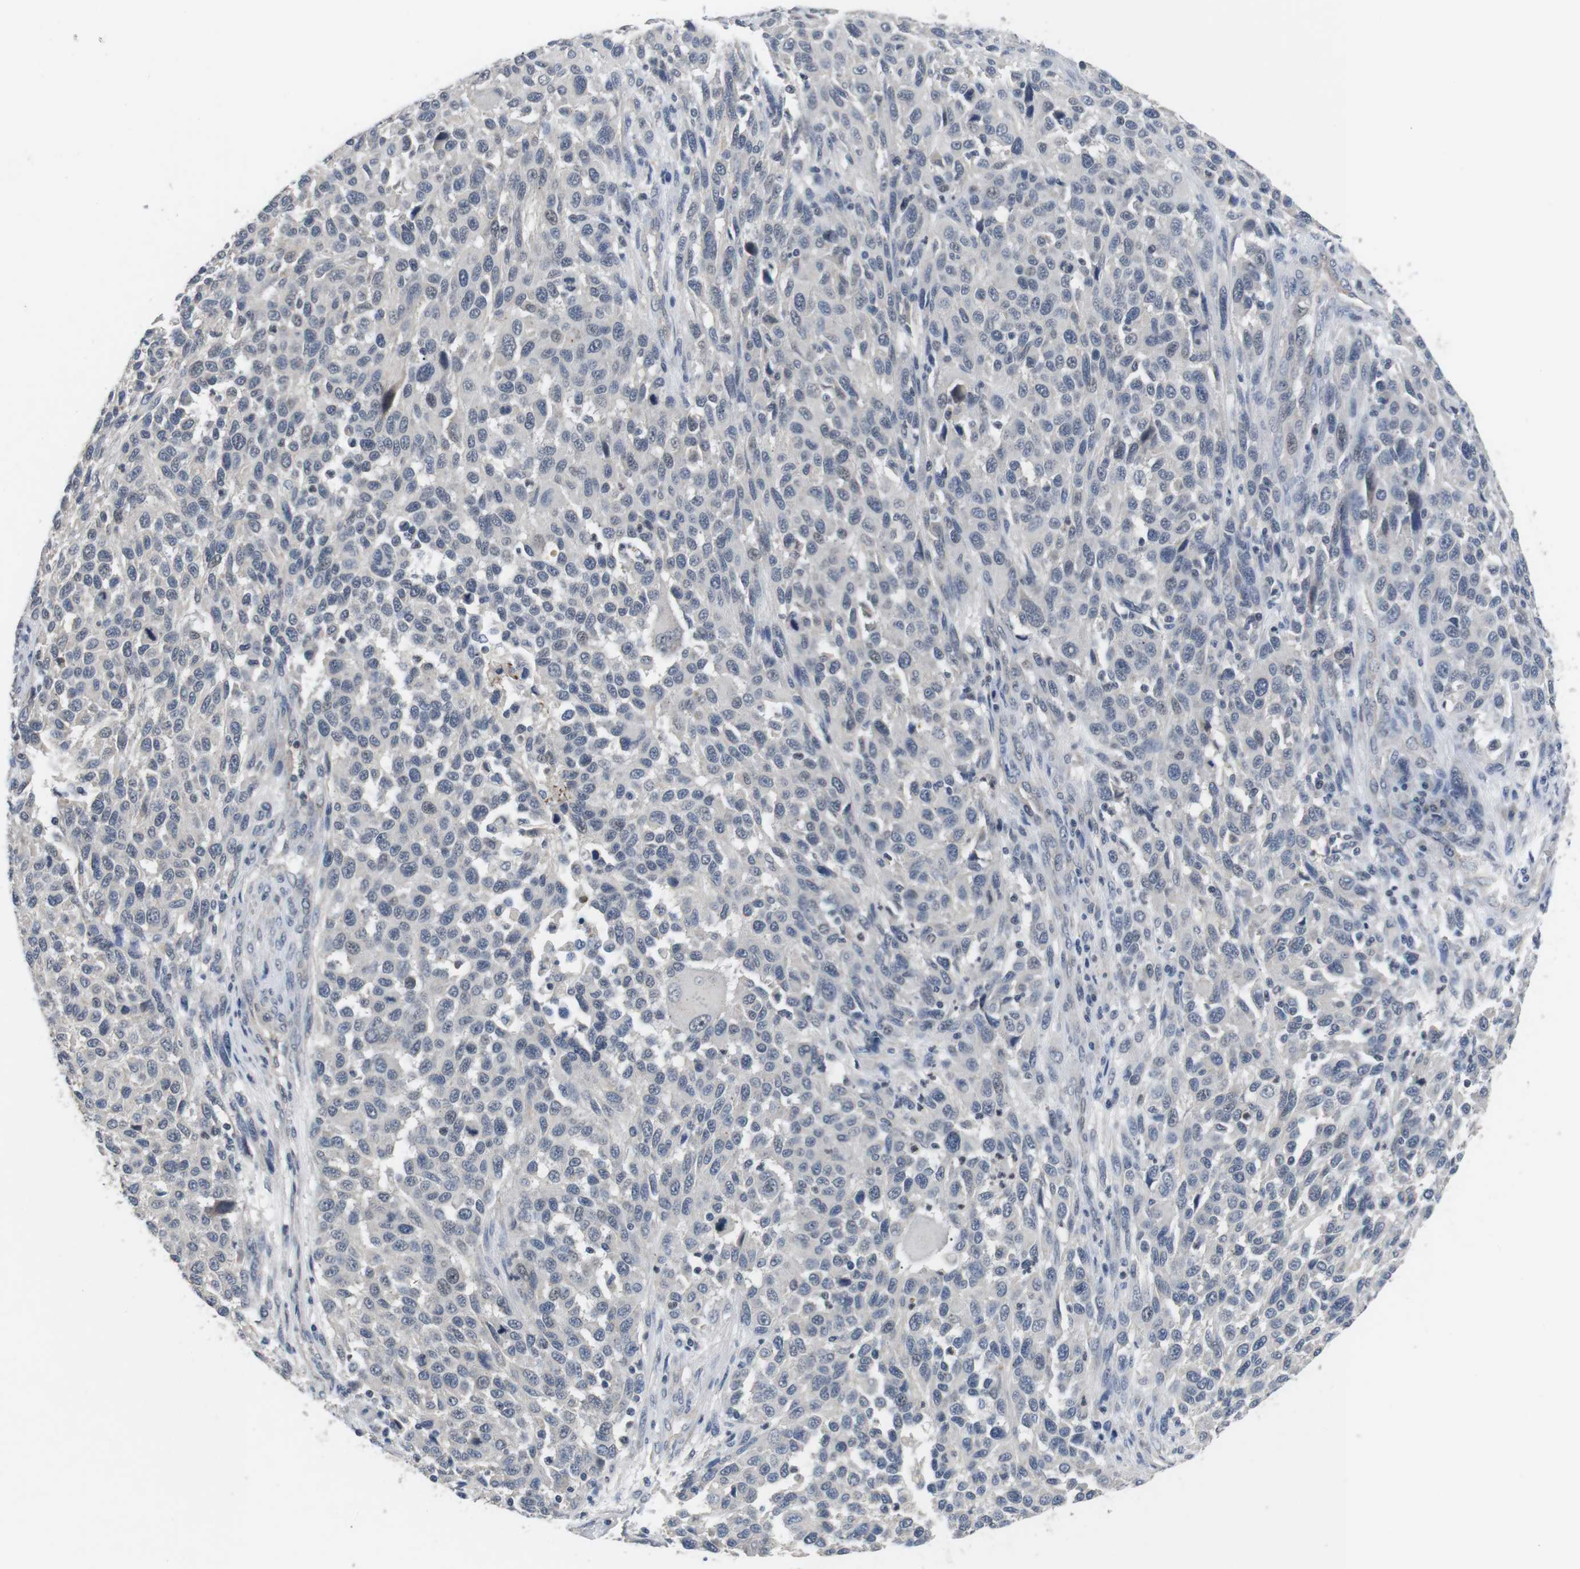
{"staining": {"intensity": "negative", "quantity": "none", "location": "none"}, "tissue": "melanoma", "cell_type": "Tumor cells", "image_type": "cancer", "snomed": [{"axis": "morphology", "description": "Malignant melanoma, Metastatic site"}, {"axis": "topography", "description": "Lymph node"}], "caption": "Melanoma stained for a protein using immunohistochemistry (IHC) shows no staining tumor cells.", "gene": "NECTIN1", "patient": {"sex": "male", "age": 61}}